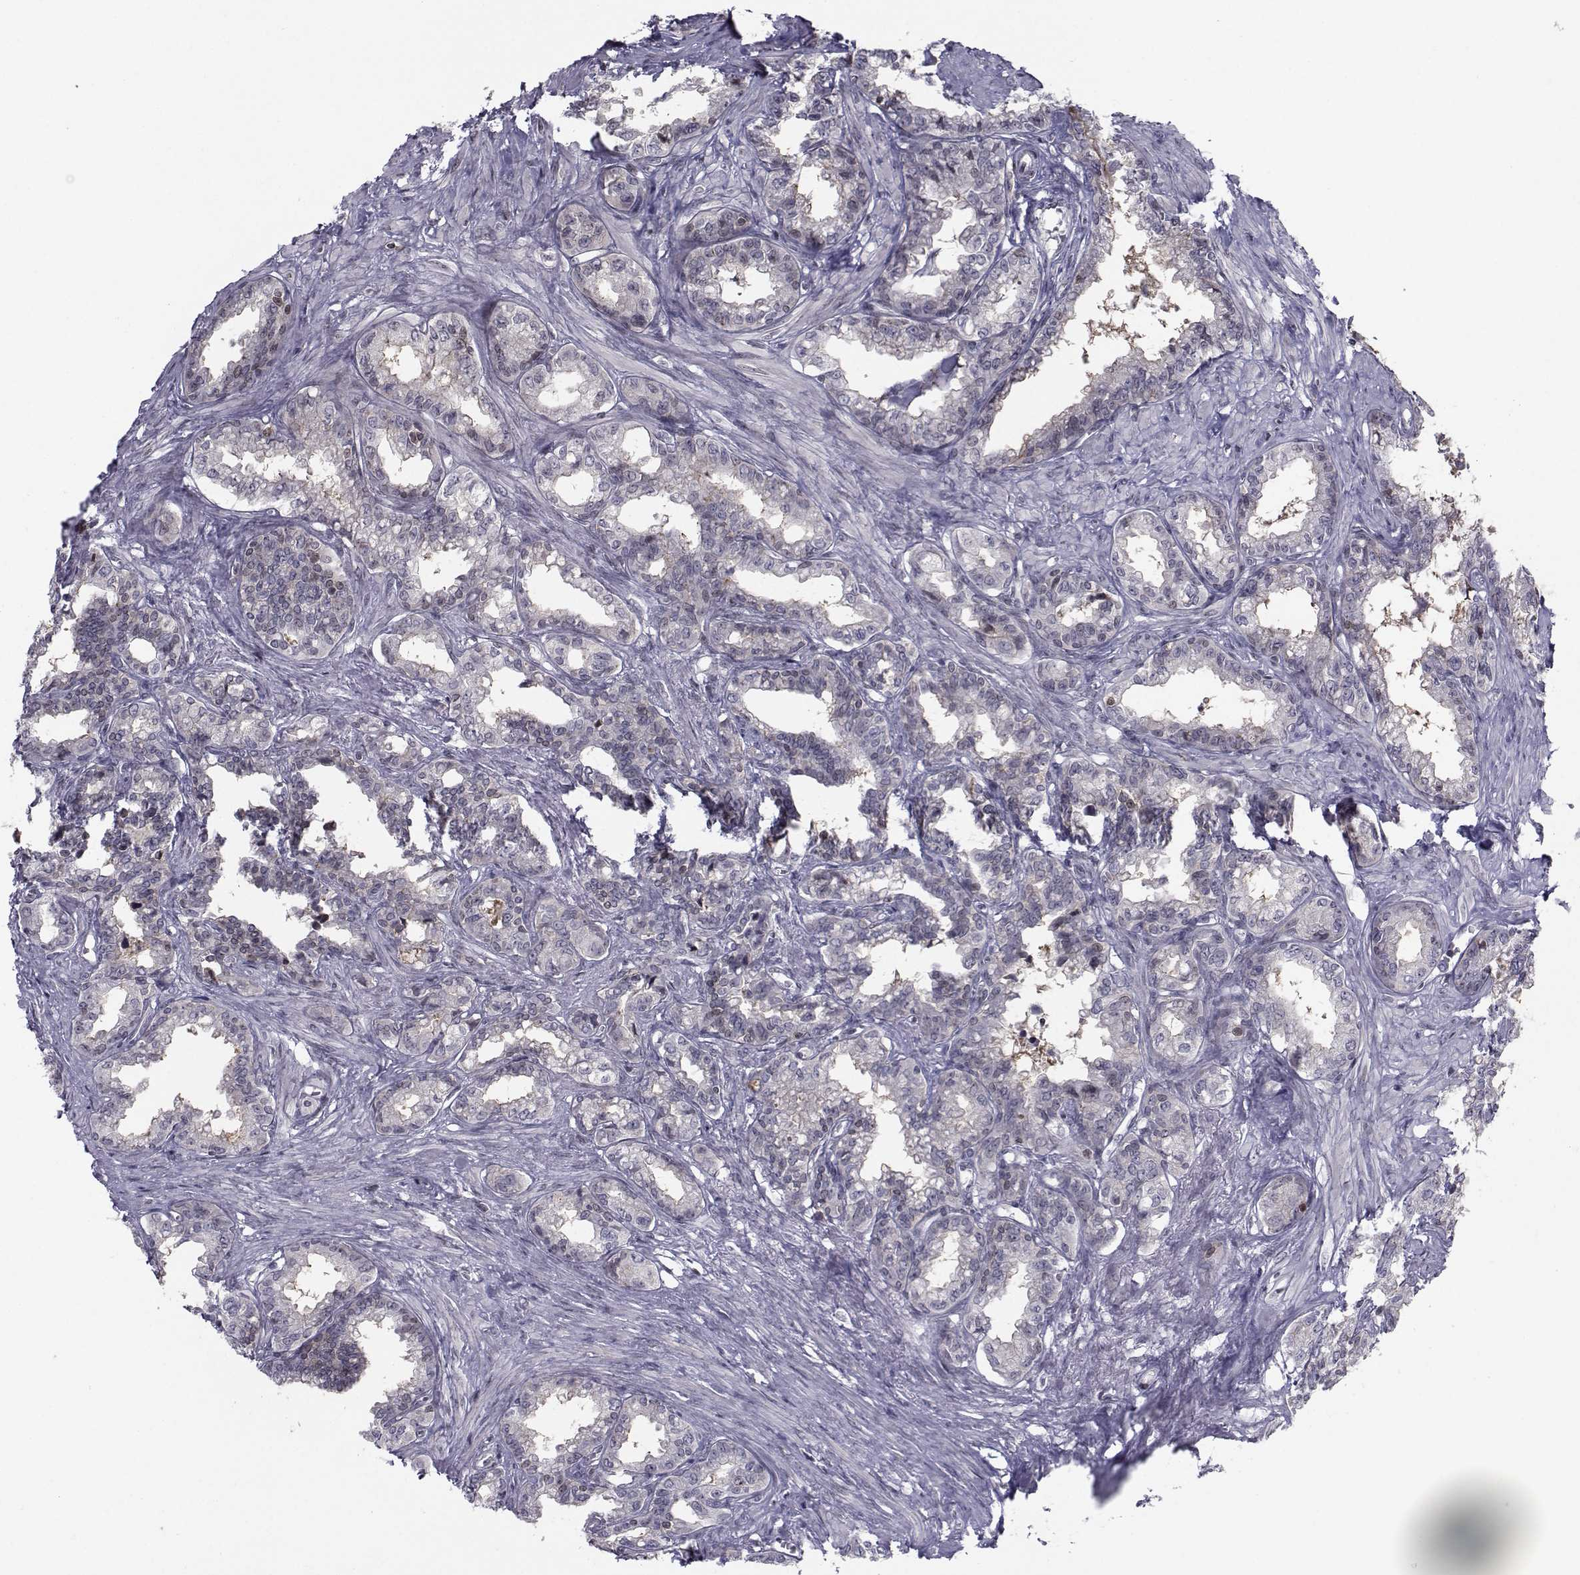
{"staining": {"intensity": "negative", "quantity": "none", "location": "none"}, "tissue": "seminal vesicle", "cell_type": "Glandular cells", "image_type": "normal", "snomed": [{"axis": "morphology", "description": "Normal tissue, NOS"}, {"axis": "morphology", "description": "Urothelial carcinoma, NOS"}, {"axis": "topography", "description": "Urinary bladder"}, {"axis": "topography", "description": "Seminal veicle"}], "caption": "Photomicrograph shows no protein positivity in glandular cells of benign seminal vesicle.", "gene": "PCP4L1", "patient": {"sex": "male", "age": 76}}